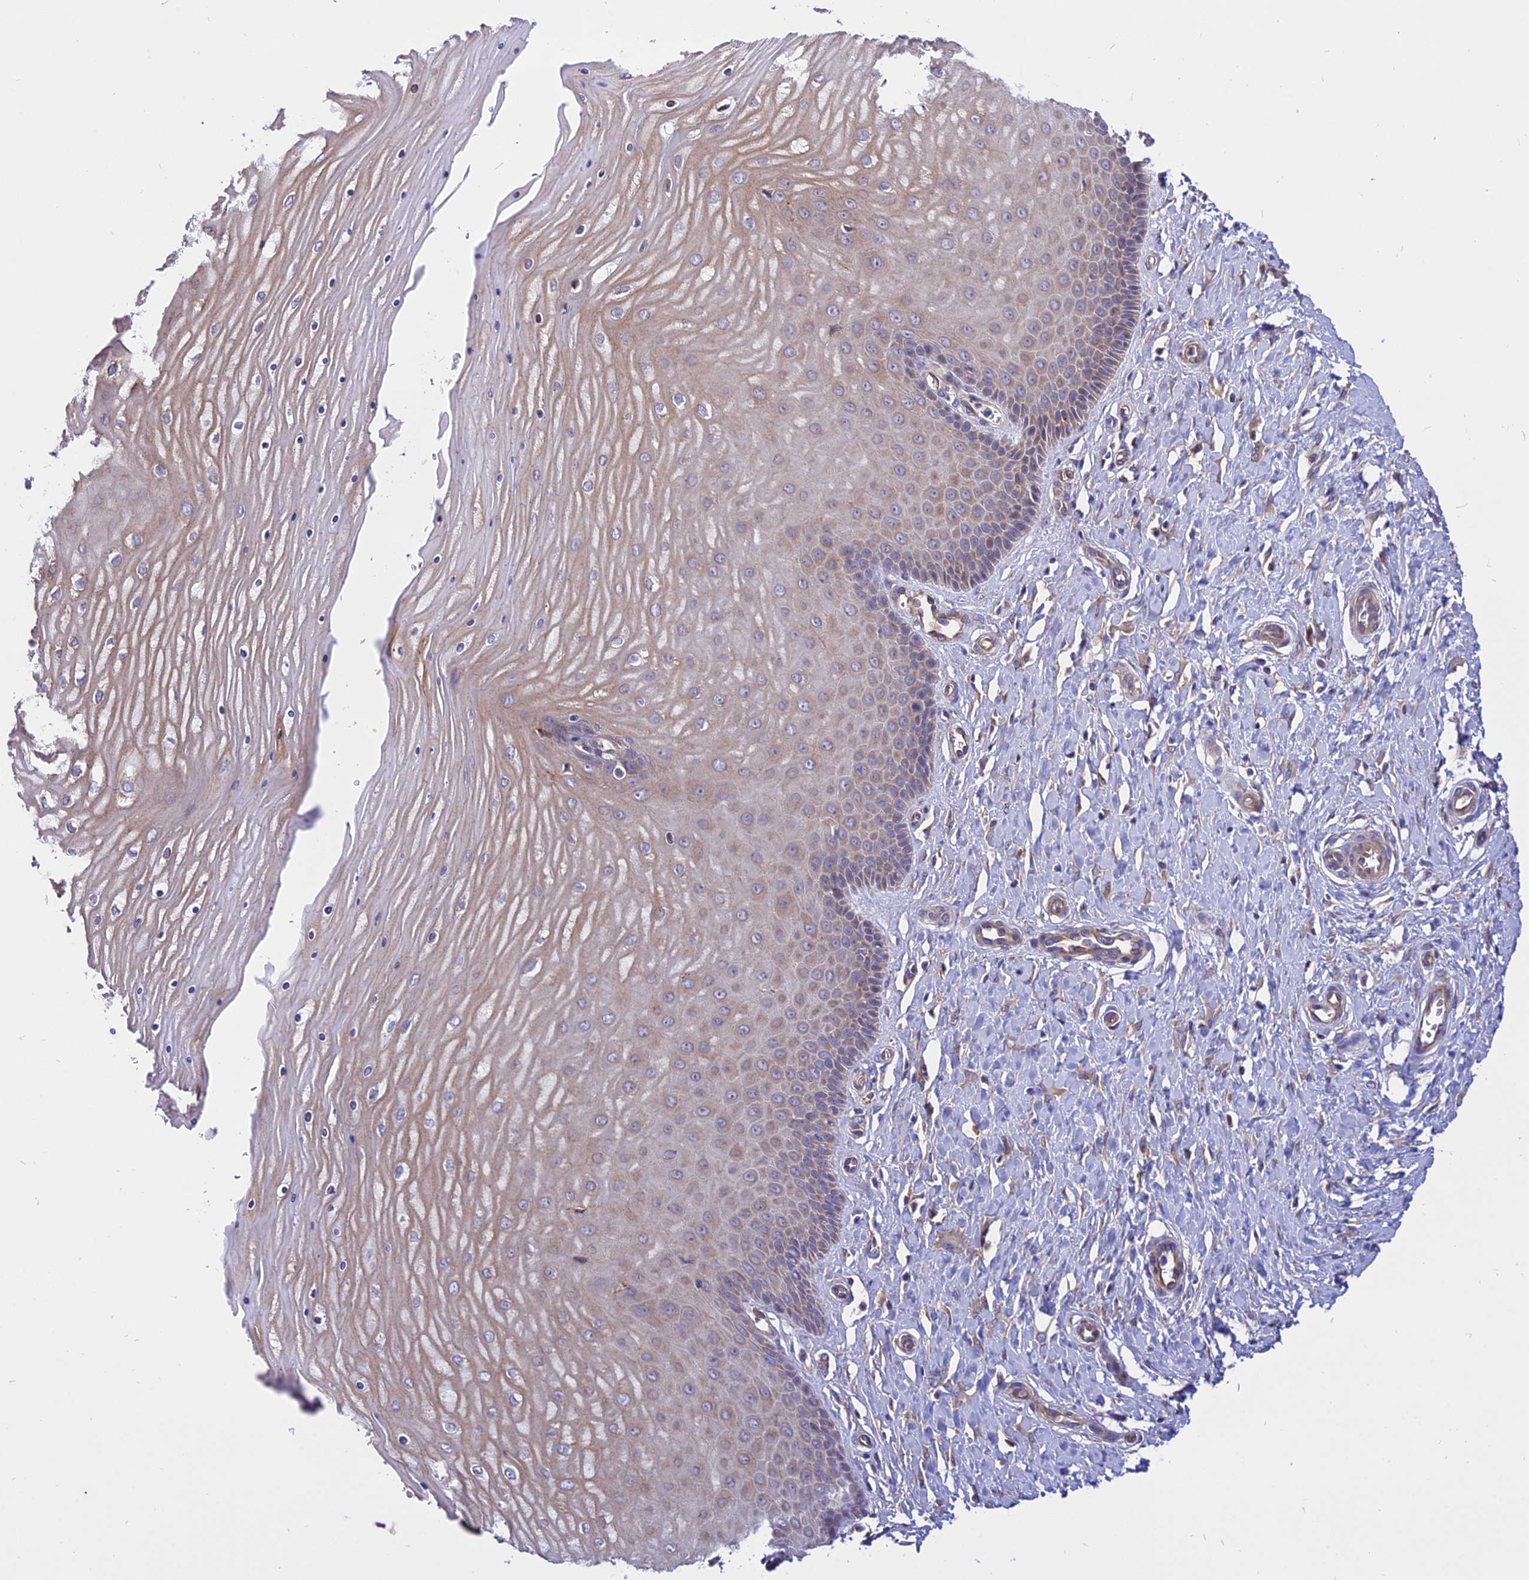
{"staining": {"intensity": "weak", "quantity": ">75%", "location": "cytoplasmic/membranous"}, "tissue": "cervix", "cell_type": "Squamous epithelial cells", "image_type": "normal", "snomed": [{"axis": "morphology", "description": "Normal tissue, NOS"}, {"axis": "topography", "description": "Cervix"}], "caption": "Immunohistochemical staining of unremarkable human cervix displays weak cytoplasmic/membranous protein staining in approximately >75% of squamous epithelial cells. The staining was performed using DAB (3,3'-diaminobenzidine), with brown indicating positive protein expression. Nuclei are stained blue with hematoxylin.", "gene": "CDC37L1", "patient": {"sex": "female", "age": 55}}